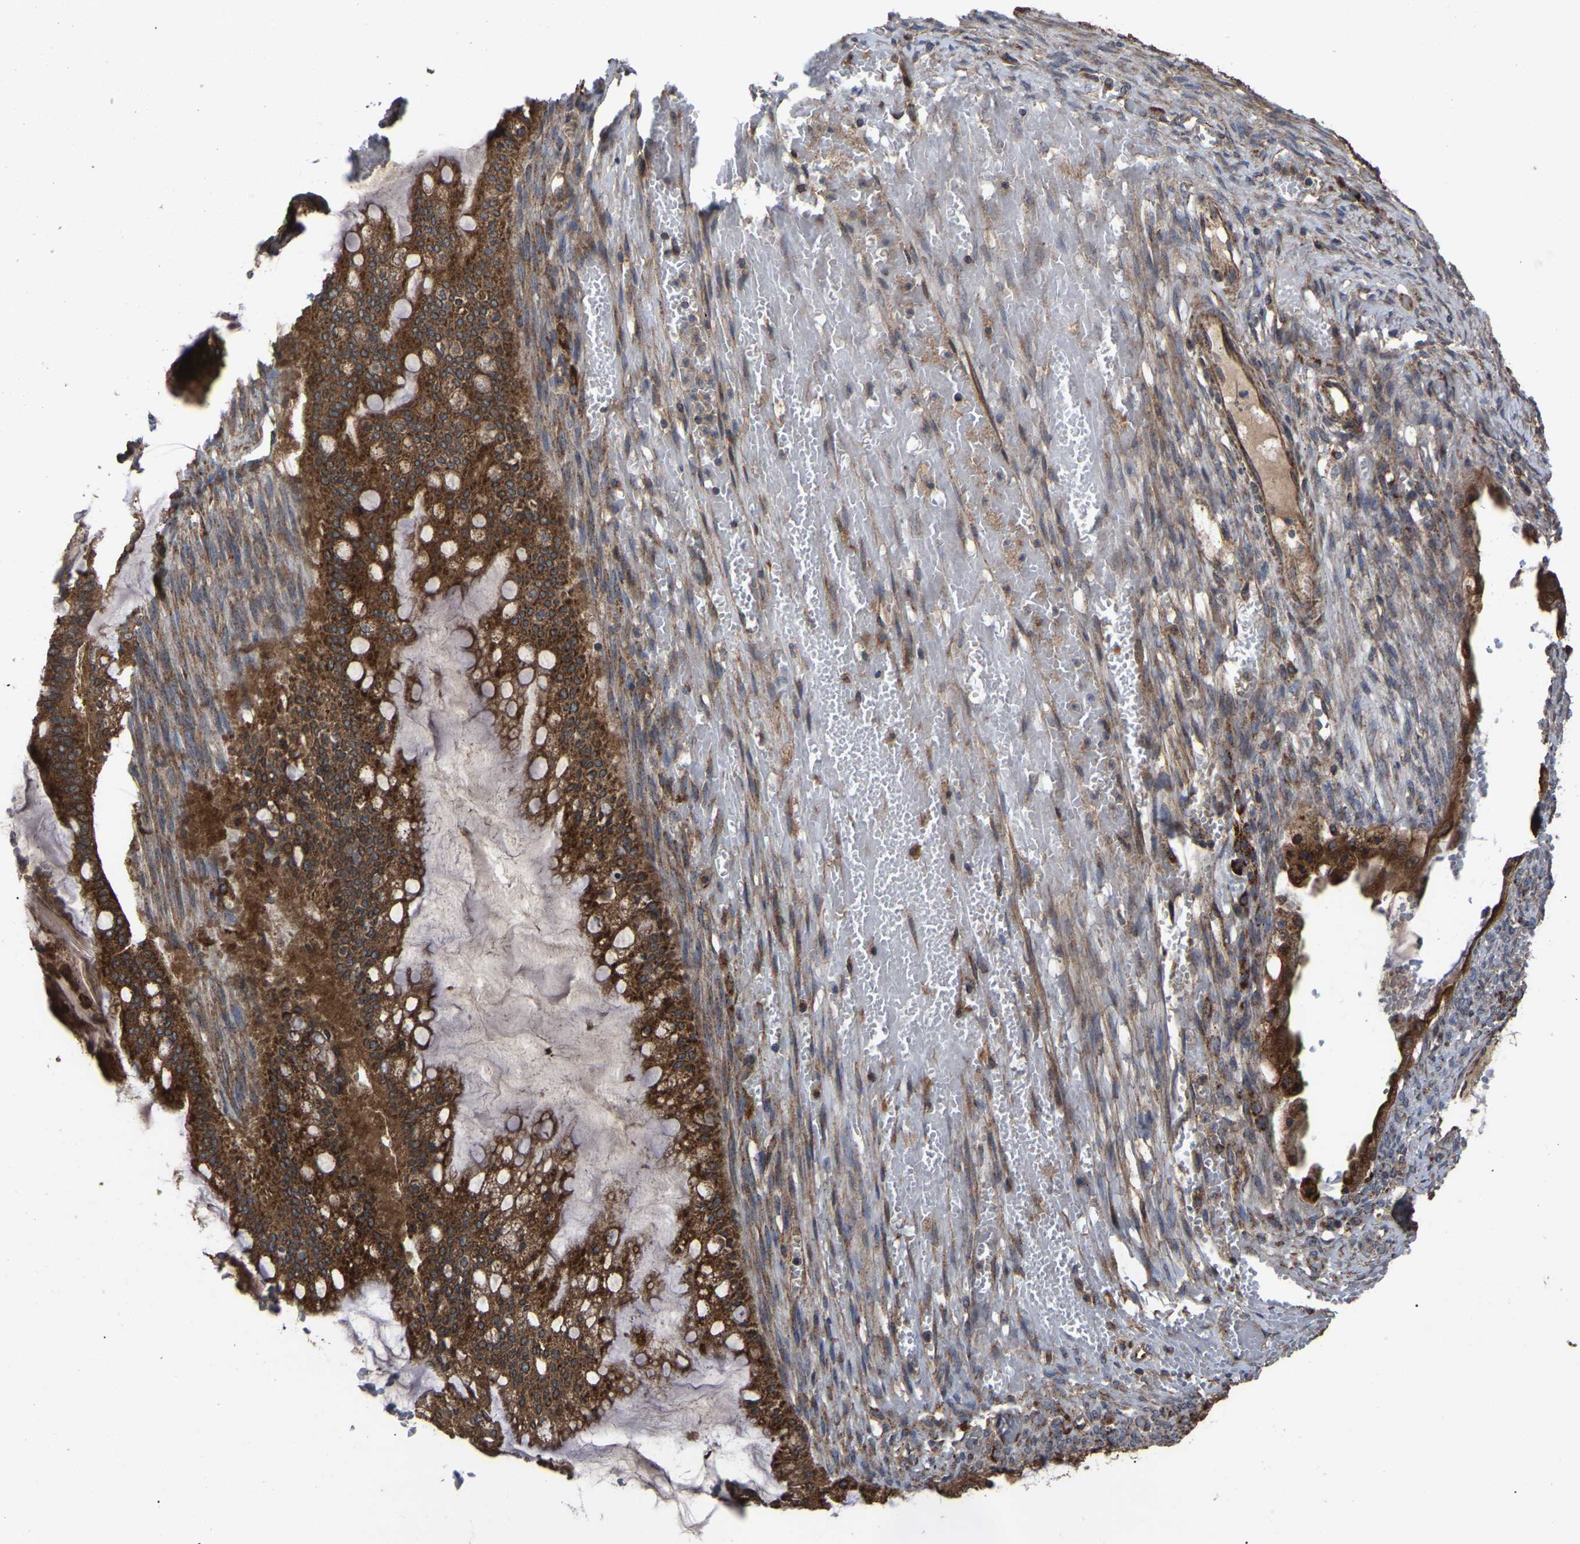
{"staining": {"intensity": "moderate", "quantity": ">75%", "location": "cytoplasmic/membranous"}, "tissue": "ovarian cancer", "cell_type": "Tumor cells", "image_type": "cancer", "snomed": [{"axis": "morphology", "description": "Cystadenocarcinoma, mucinous, NOS"}, {"axis": "topography", "description": "Ovary"}], "caption": "Ovarian cancer was stained to show a protein in brown. There is medium levels of moderate cytoplasmic/membranous staining in approximately >75% of tumor cells.", "gene": "GCC1", "patient": {"sex": "female", "age": 73}}